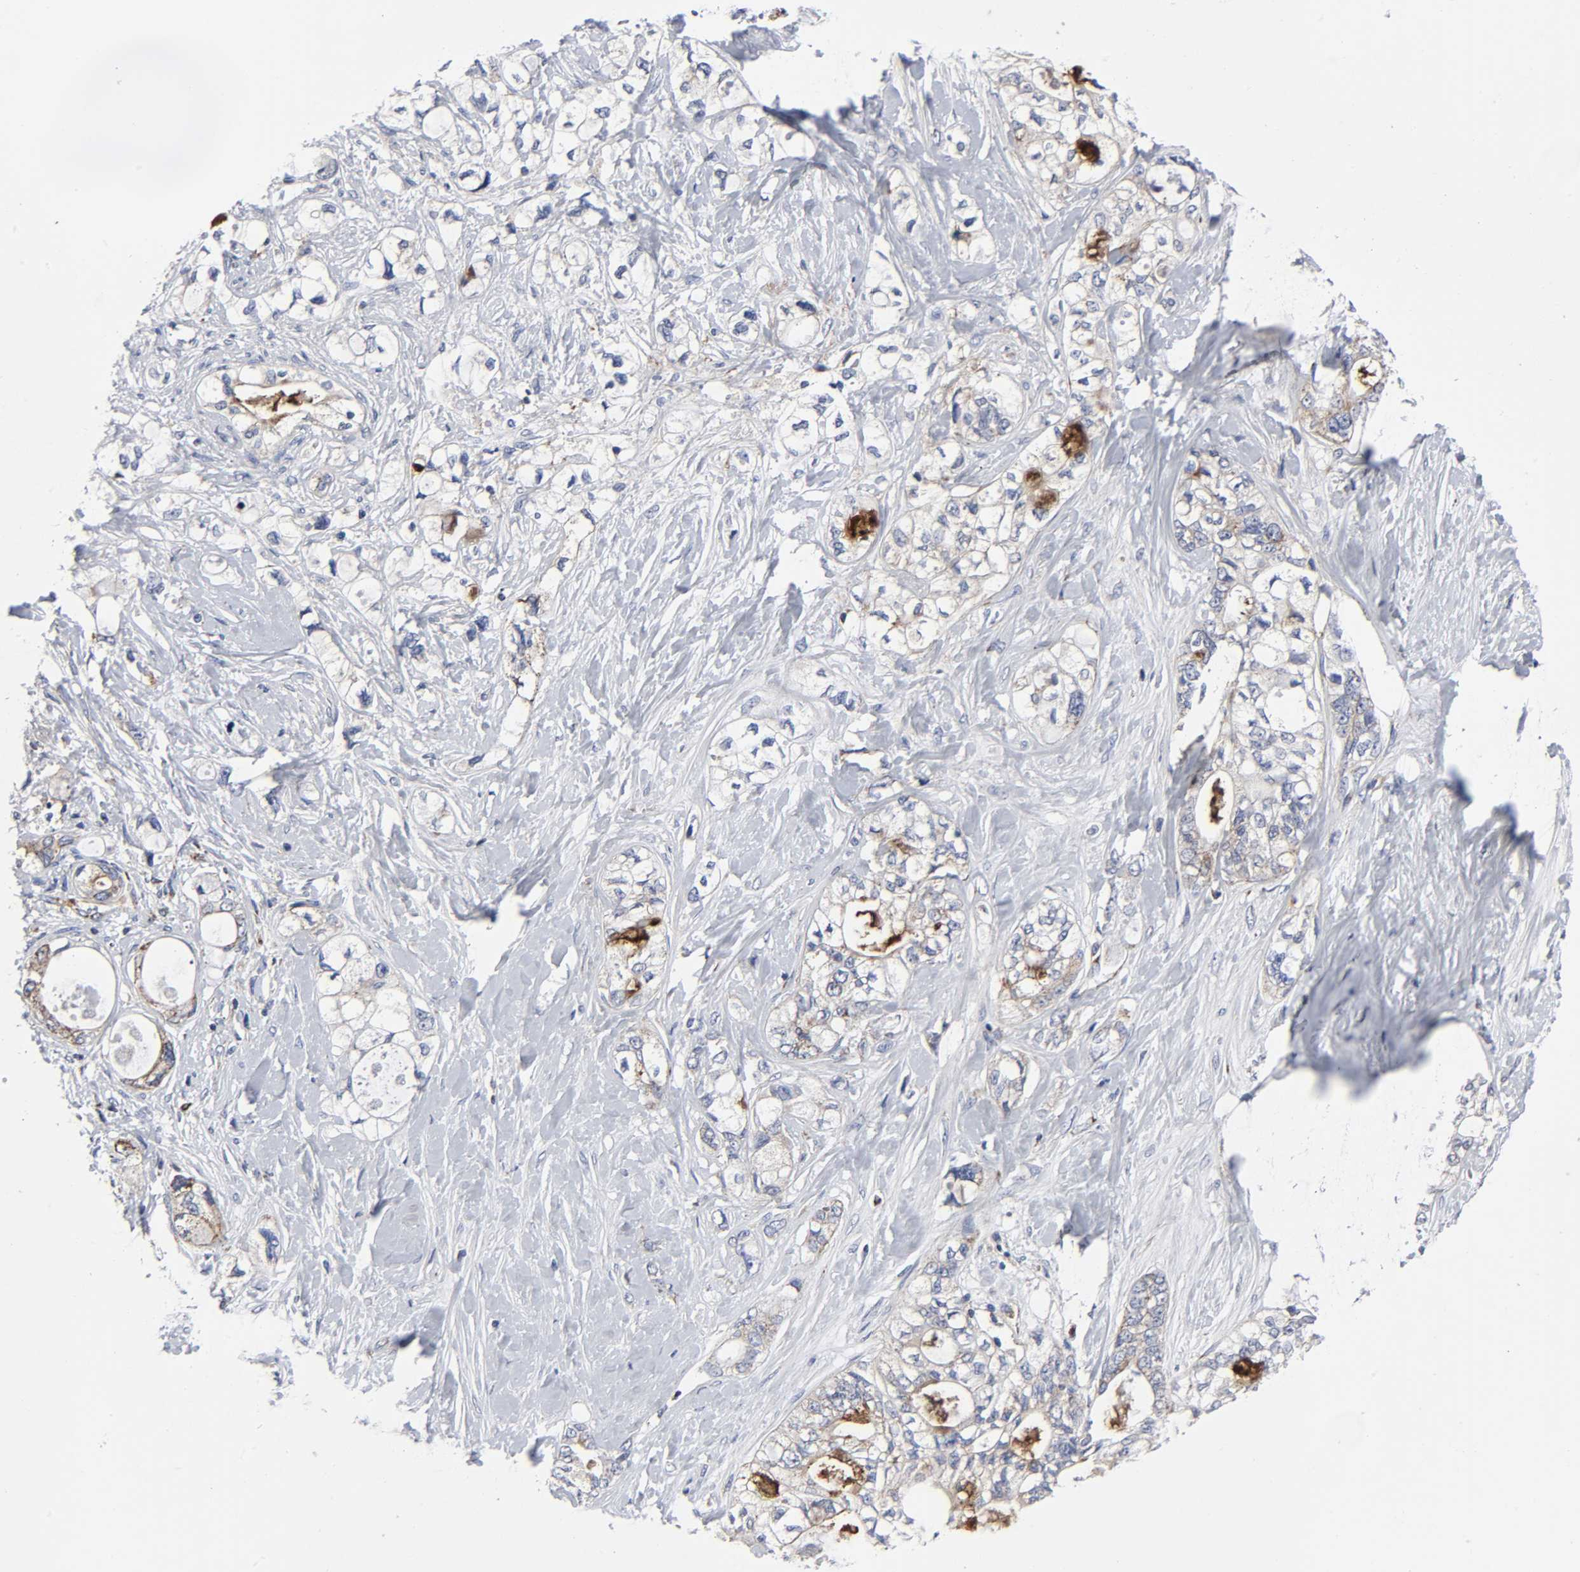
{"staining": {"intensity": "weak", "quantity": "<25%", "location": "cytoplasmic/membranous"}, "tissue": "pancreatic cancer", "cell_type": "Tumor cells", "image_type": "cancer", "snomed": [{"axis": "morphology", "description": "Adenocarcinoma, NOS"}, {"axis": "topography", "description": "Pancreas"}], "caption": "This is an immunohistochemistry photomicrograph of human adenocarcinoma (pancreatic). There is no positivity in tumor cells.", "gene": "AOPEP", "patient": {"sex": "male", "age": 70}}